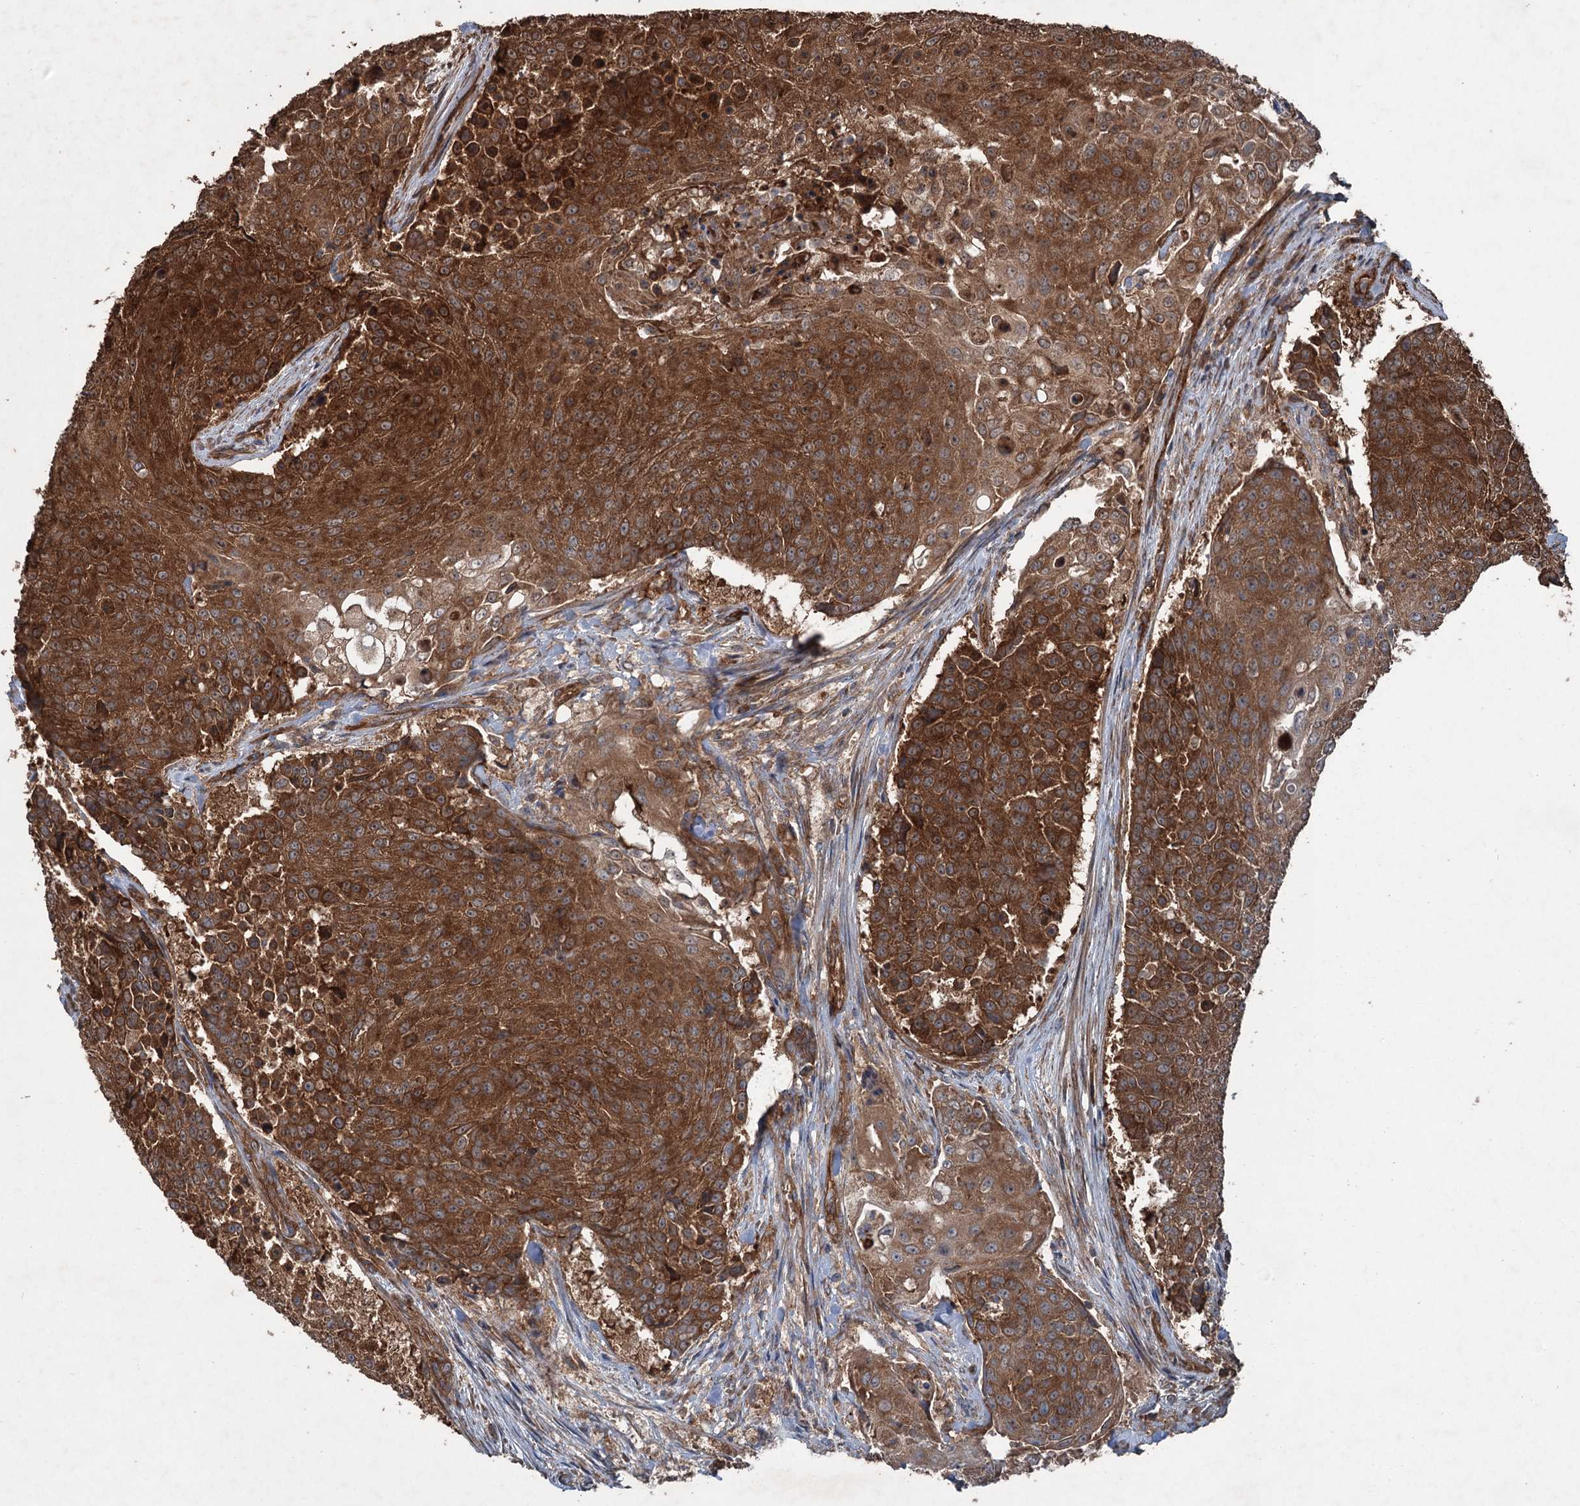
{"staining": {"intensity": "strong", "quantity": ">75%", "location": "cytoplasmic/membranous"}, "tissue": "urothelial cancer", "cell_type": "Tumor cells", "image_type": "cancer", "snomed": [{"axis": "morphology", "description": "Urothelial carcinoma, High grade"}, {"axis": "topography", "description": "Urinary bladder"}], "caption": "Protein analysis of urothelial cancer tissue demonstrates strong cytoplasmic/membranous positivity in about >75% of tumor cells. (DAB IHC, brown staining for protein, blue staining for nuclei).", "gene": "RNF214", "patient": {"sex": "female", "age": 63}}